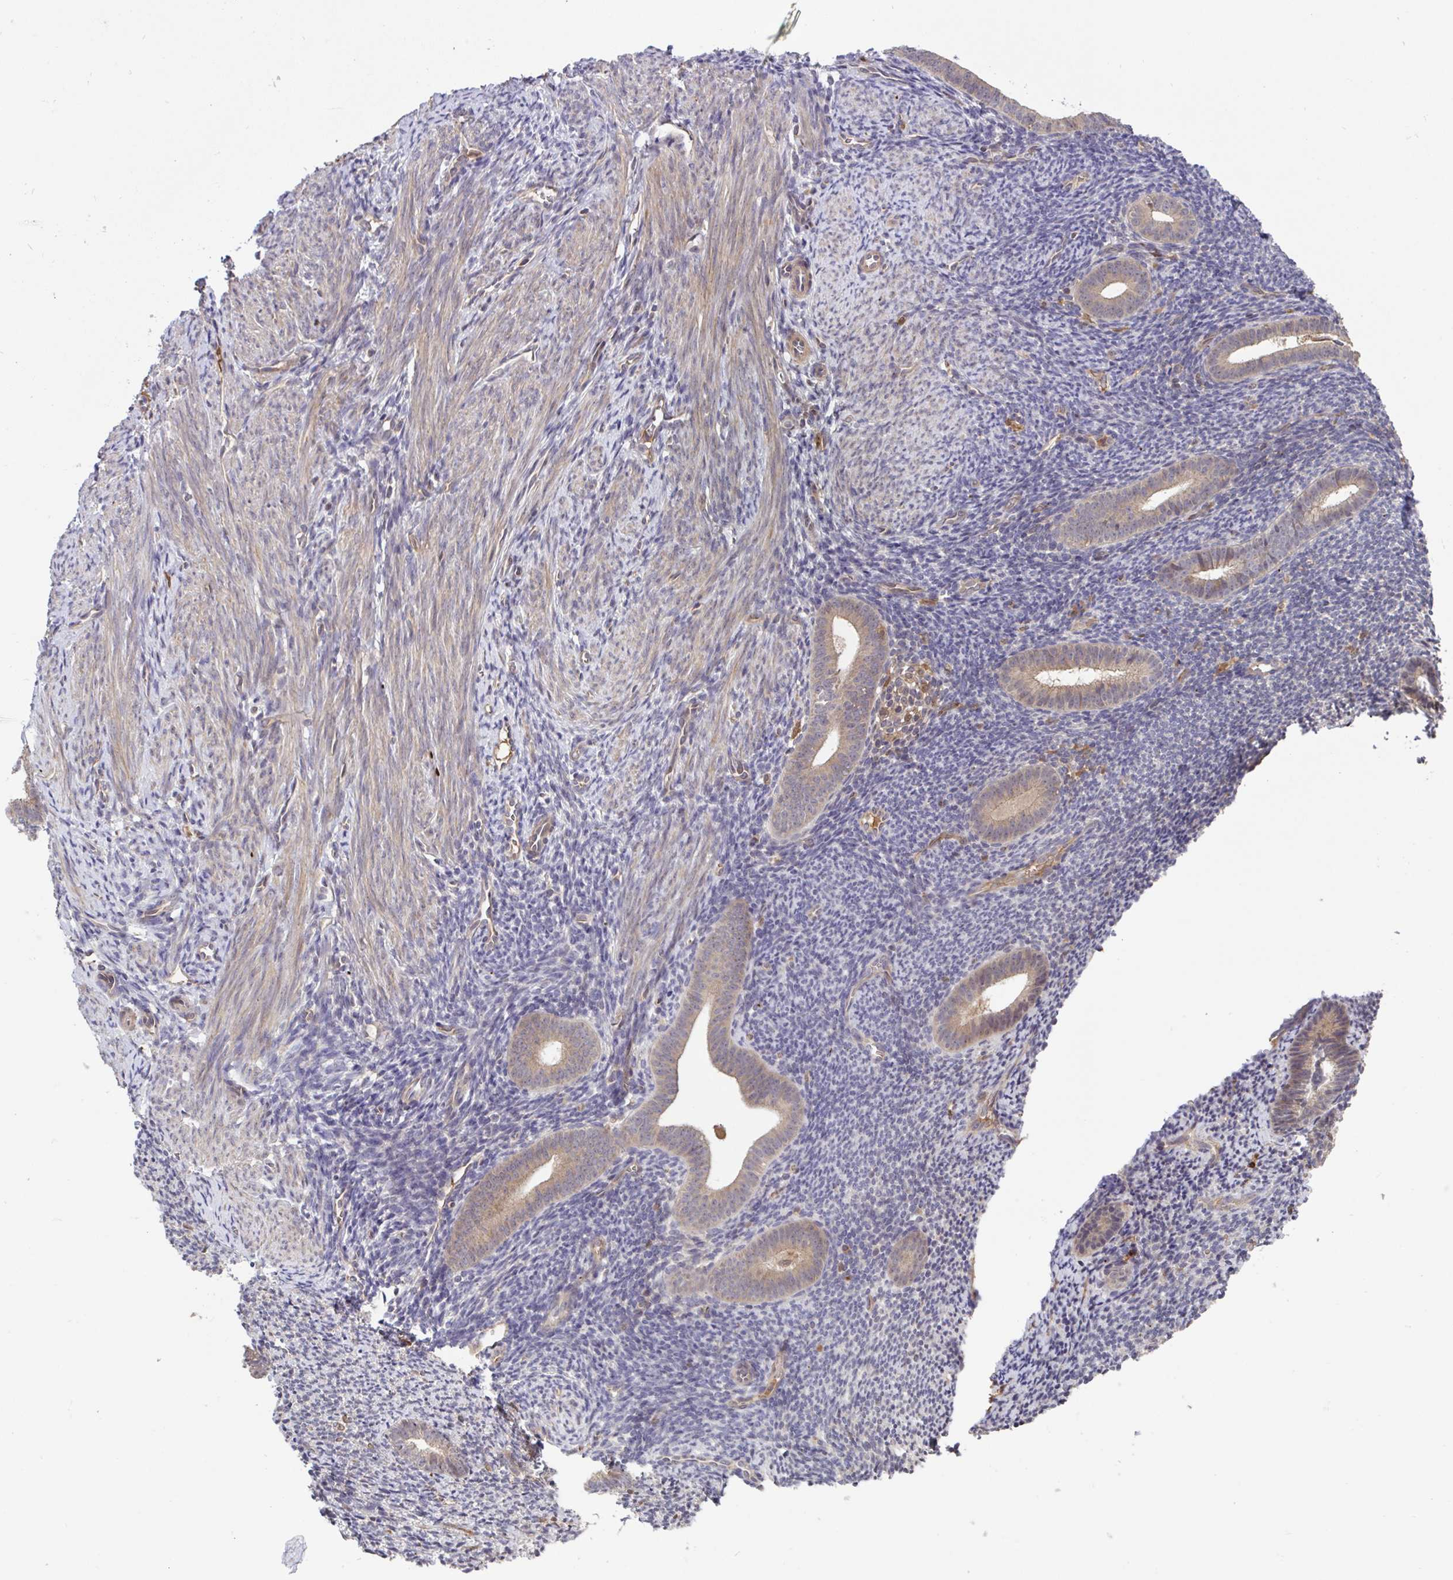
{"staining": {"intensity": "negative", "quantity": "none", "location": "none"}, "tissue": "endometrium", "cell_type": "Cells in endometrial stroma", "image_type": "normal", "snomed": [{"axis": "morphology", "description": "Normal tissue, NOS"}, {"axis": "topography", "description": "Endometrium"}], "caption": "DAB (3,3'-diaminobenzidine) immunohistochemical staining of normal human endometrium displays no significant expression in cells in endometrial stroma.", "gene": "TIGAR", "patient": {"sex": "female", "age": 39}}